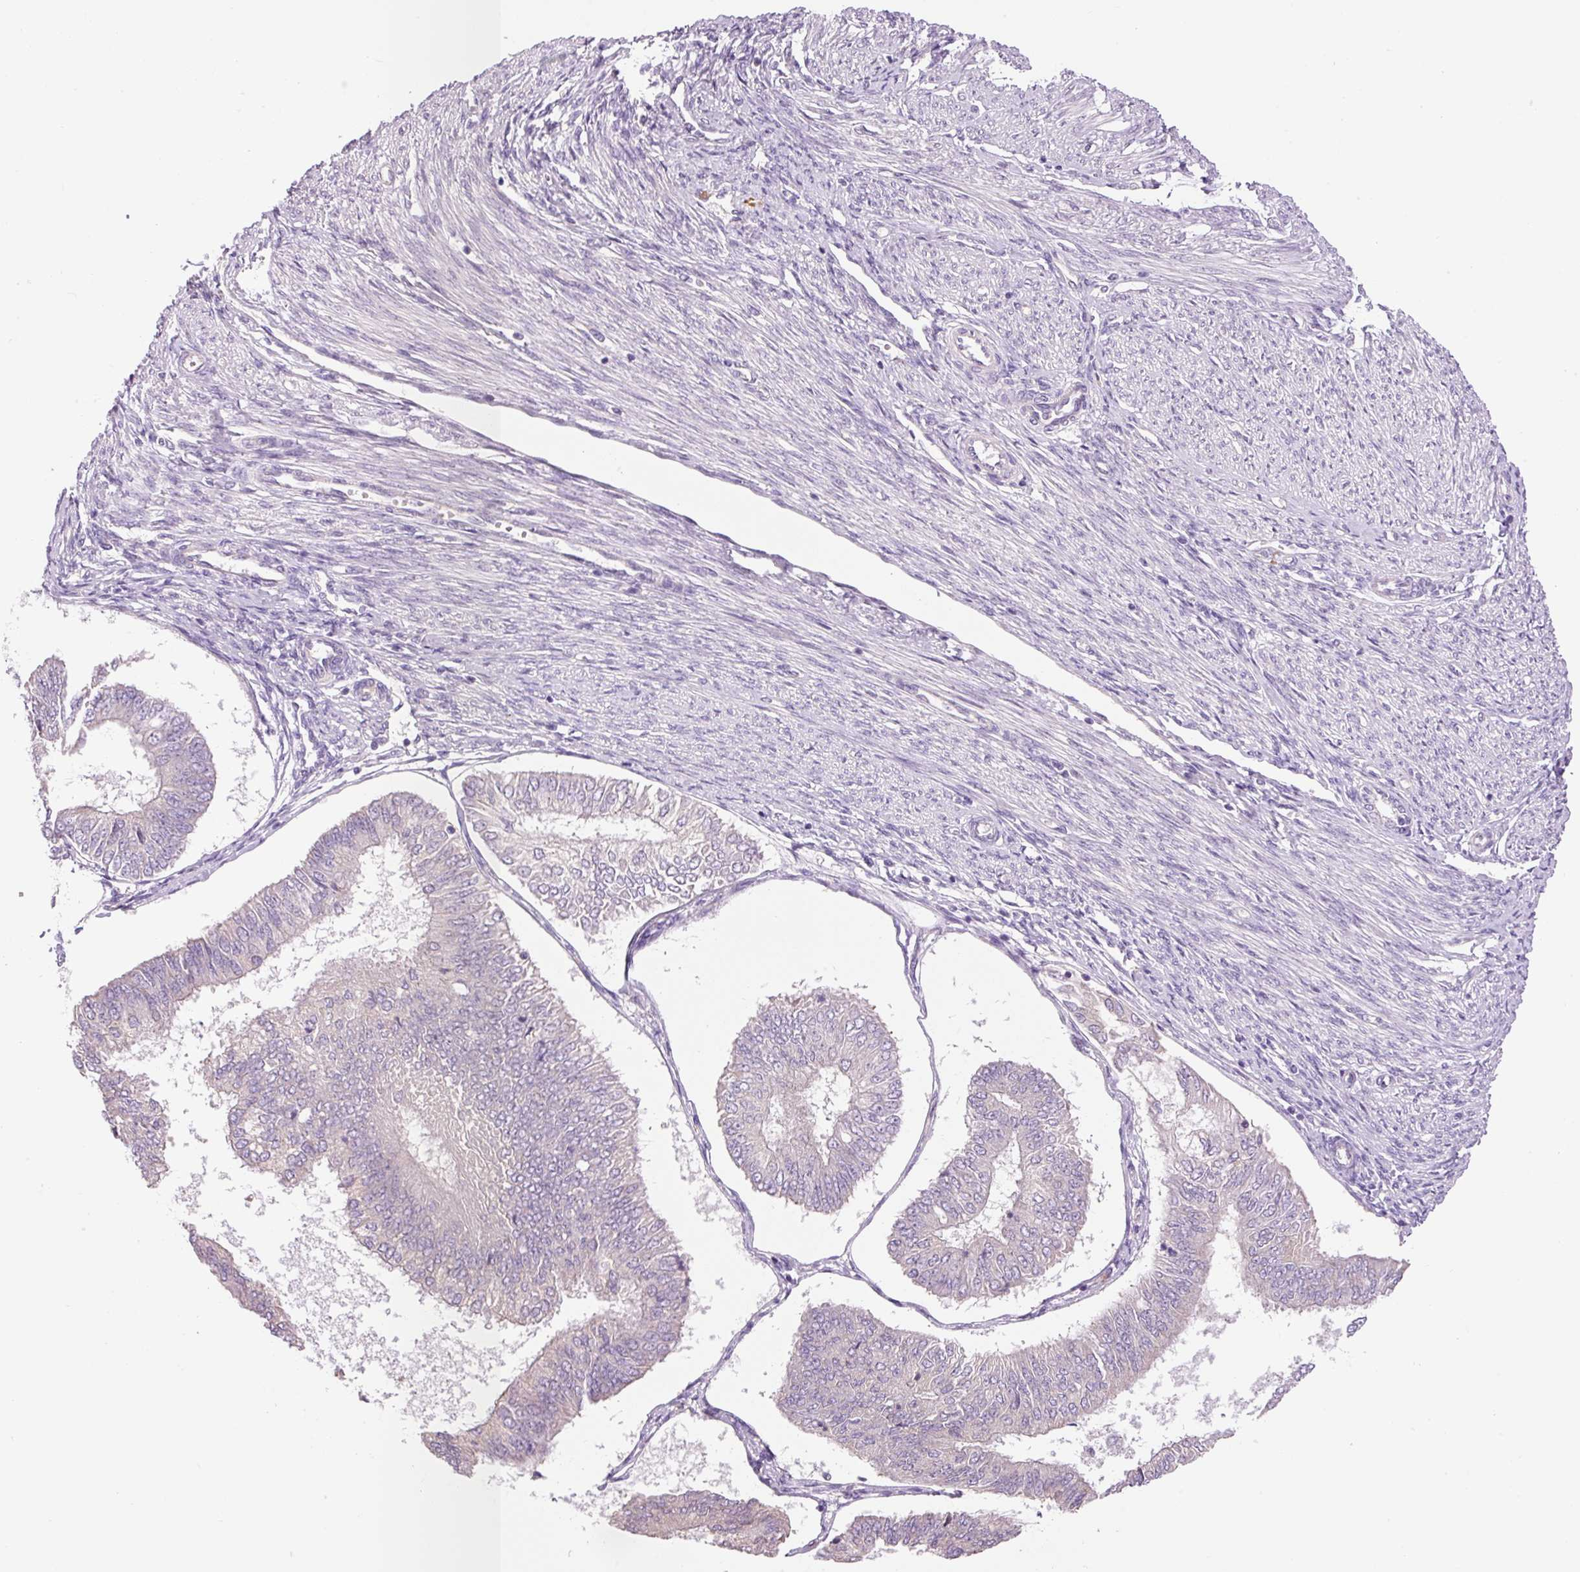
{"staining": {"intensity": "negative", "quantity": "none", "location": "none"}, "tissue": "endometrial cancer", "cell_type": "Tumor cells", "image_type": "cancer", "snomed": [{"axis": "morphology", "description": "Adenocarcinoma, NOS"}, {"axis": "topography", "description": "Endometrium"}], "caption": "IHC of human endometrial cancer (adenocarcinoma) displays no expression in tumor cells.", "gene": "PNPLA5", "patient": {"sex": "female", "age": 58}}